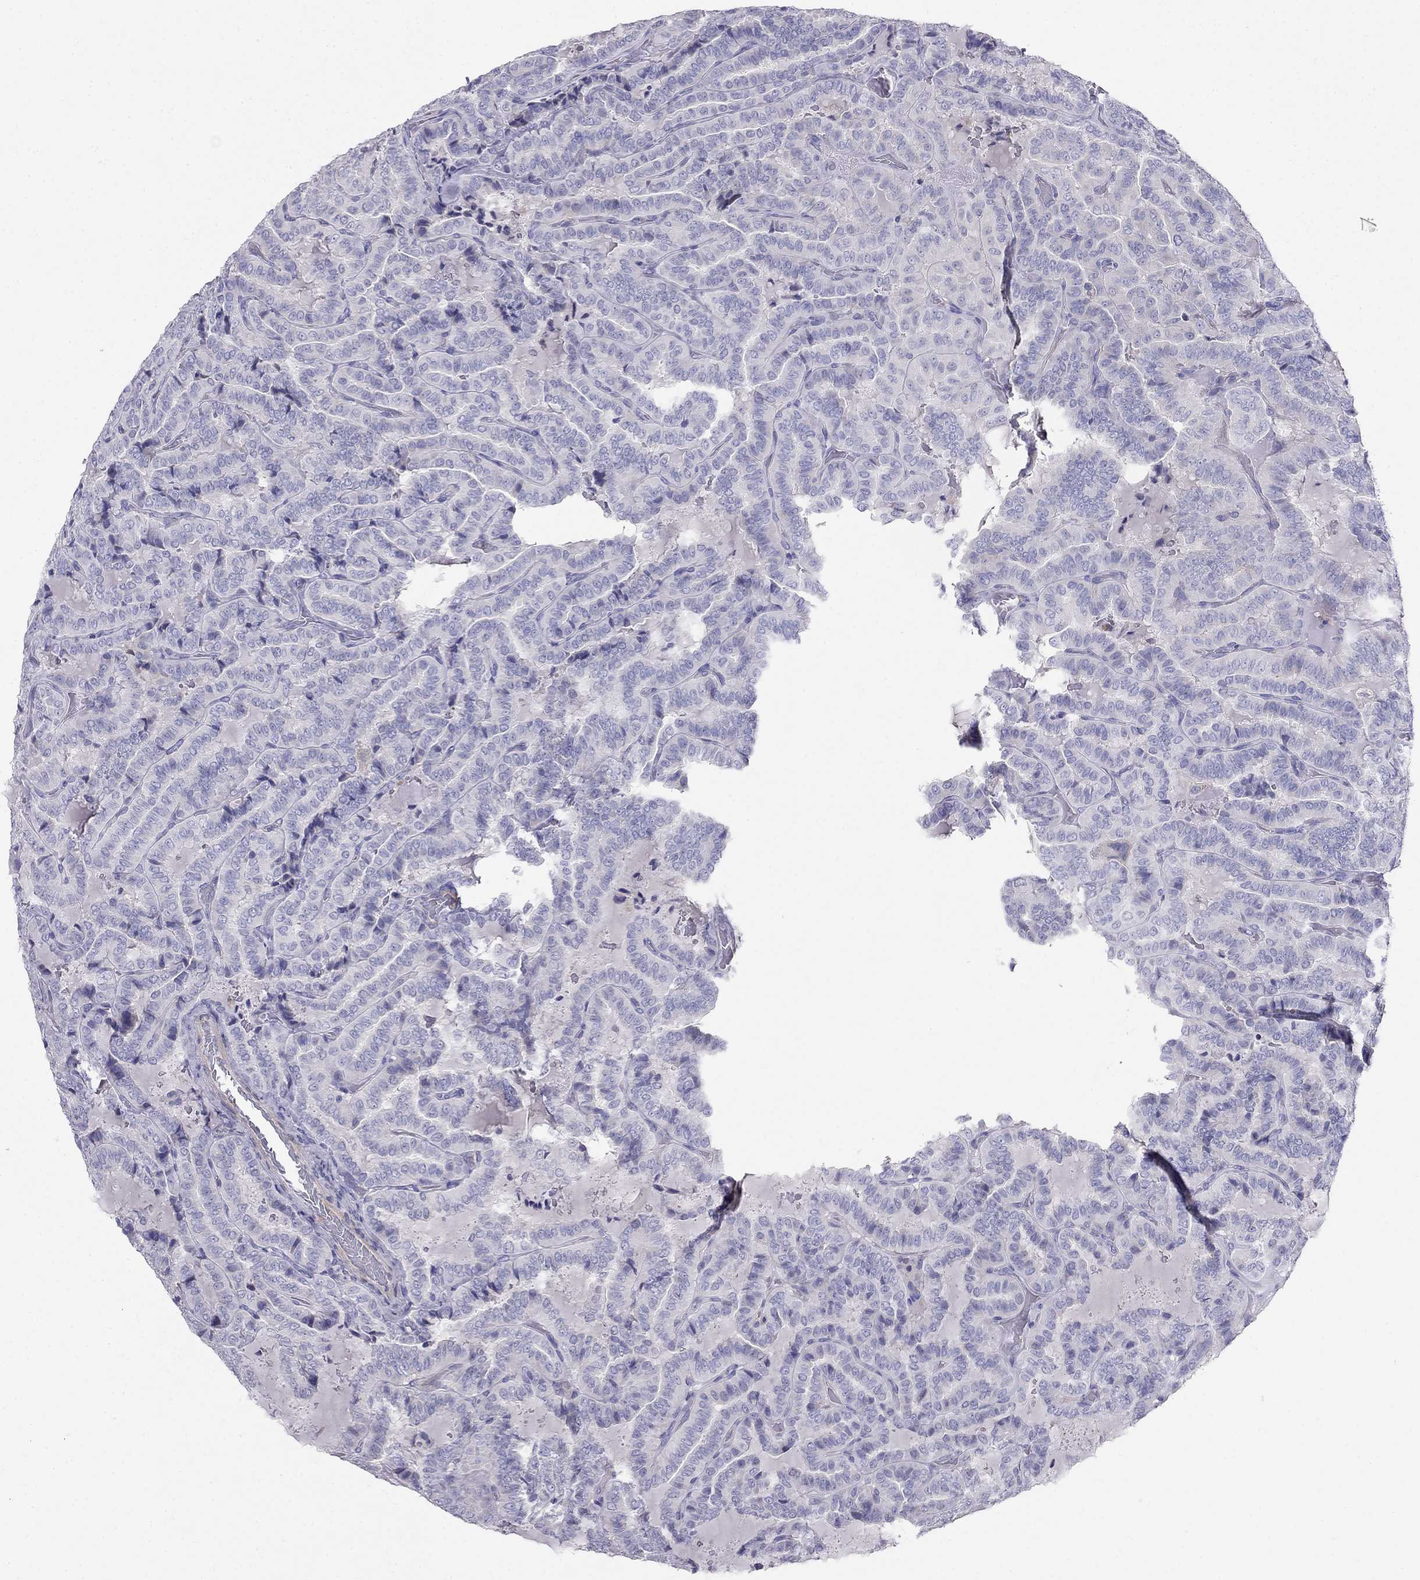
{"staining": {"intensity": "negative", "quantity": "none", "location": "none"}, "tissue": "thyroid cancer", "cell_type": "Tumor cells", "image_type": "cancer", "snomed": [{"axis": "morphology", "description": "Papillary adenocarcinoma, NOS"}, {"axis": "topography", "description": "Thyroid gland"}], "caption": "A histopathology image of human thyroid cancer (papillary adenocarcinoma) is negative for staining in tumor cells.", "gene": "LY6H", "patient": {"sex": "female", "age": 39}}